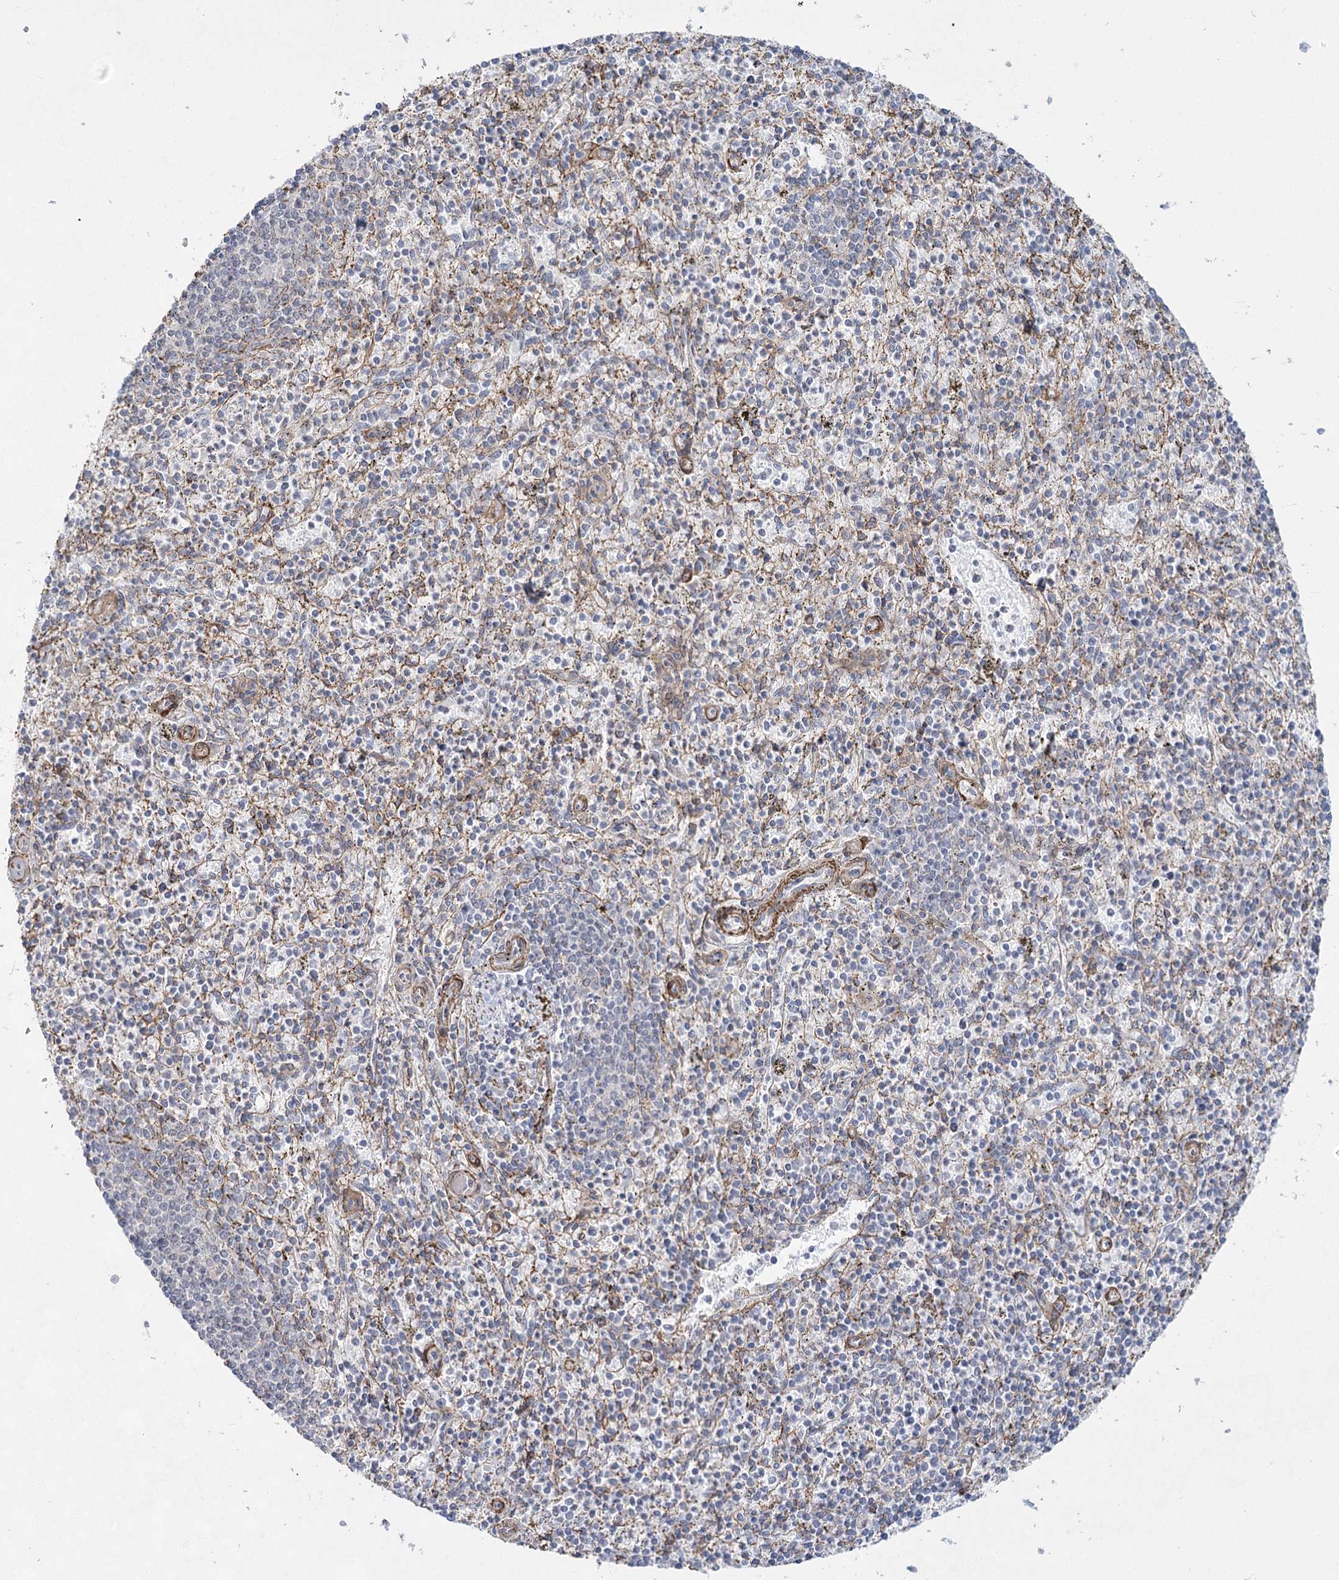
{"staining": {"intensity": "negative", "quantity": "none", "location": "none"}, "tissue": "spleen", "cell_type": "Cells in red pulp", "image_type": "normal", "snomed": [{"axis": "morphology", "description": "Normal tissue, NOS"}, {"axis": "topography", "description": "Spleen"}], "caption": "Spleen stained for a protein using immunohistochemistry (IHC) demonstrates no staining cells in red pulp.", "gene": "CWF19L1", "patient": {"sex": "male", "age": 72}}